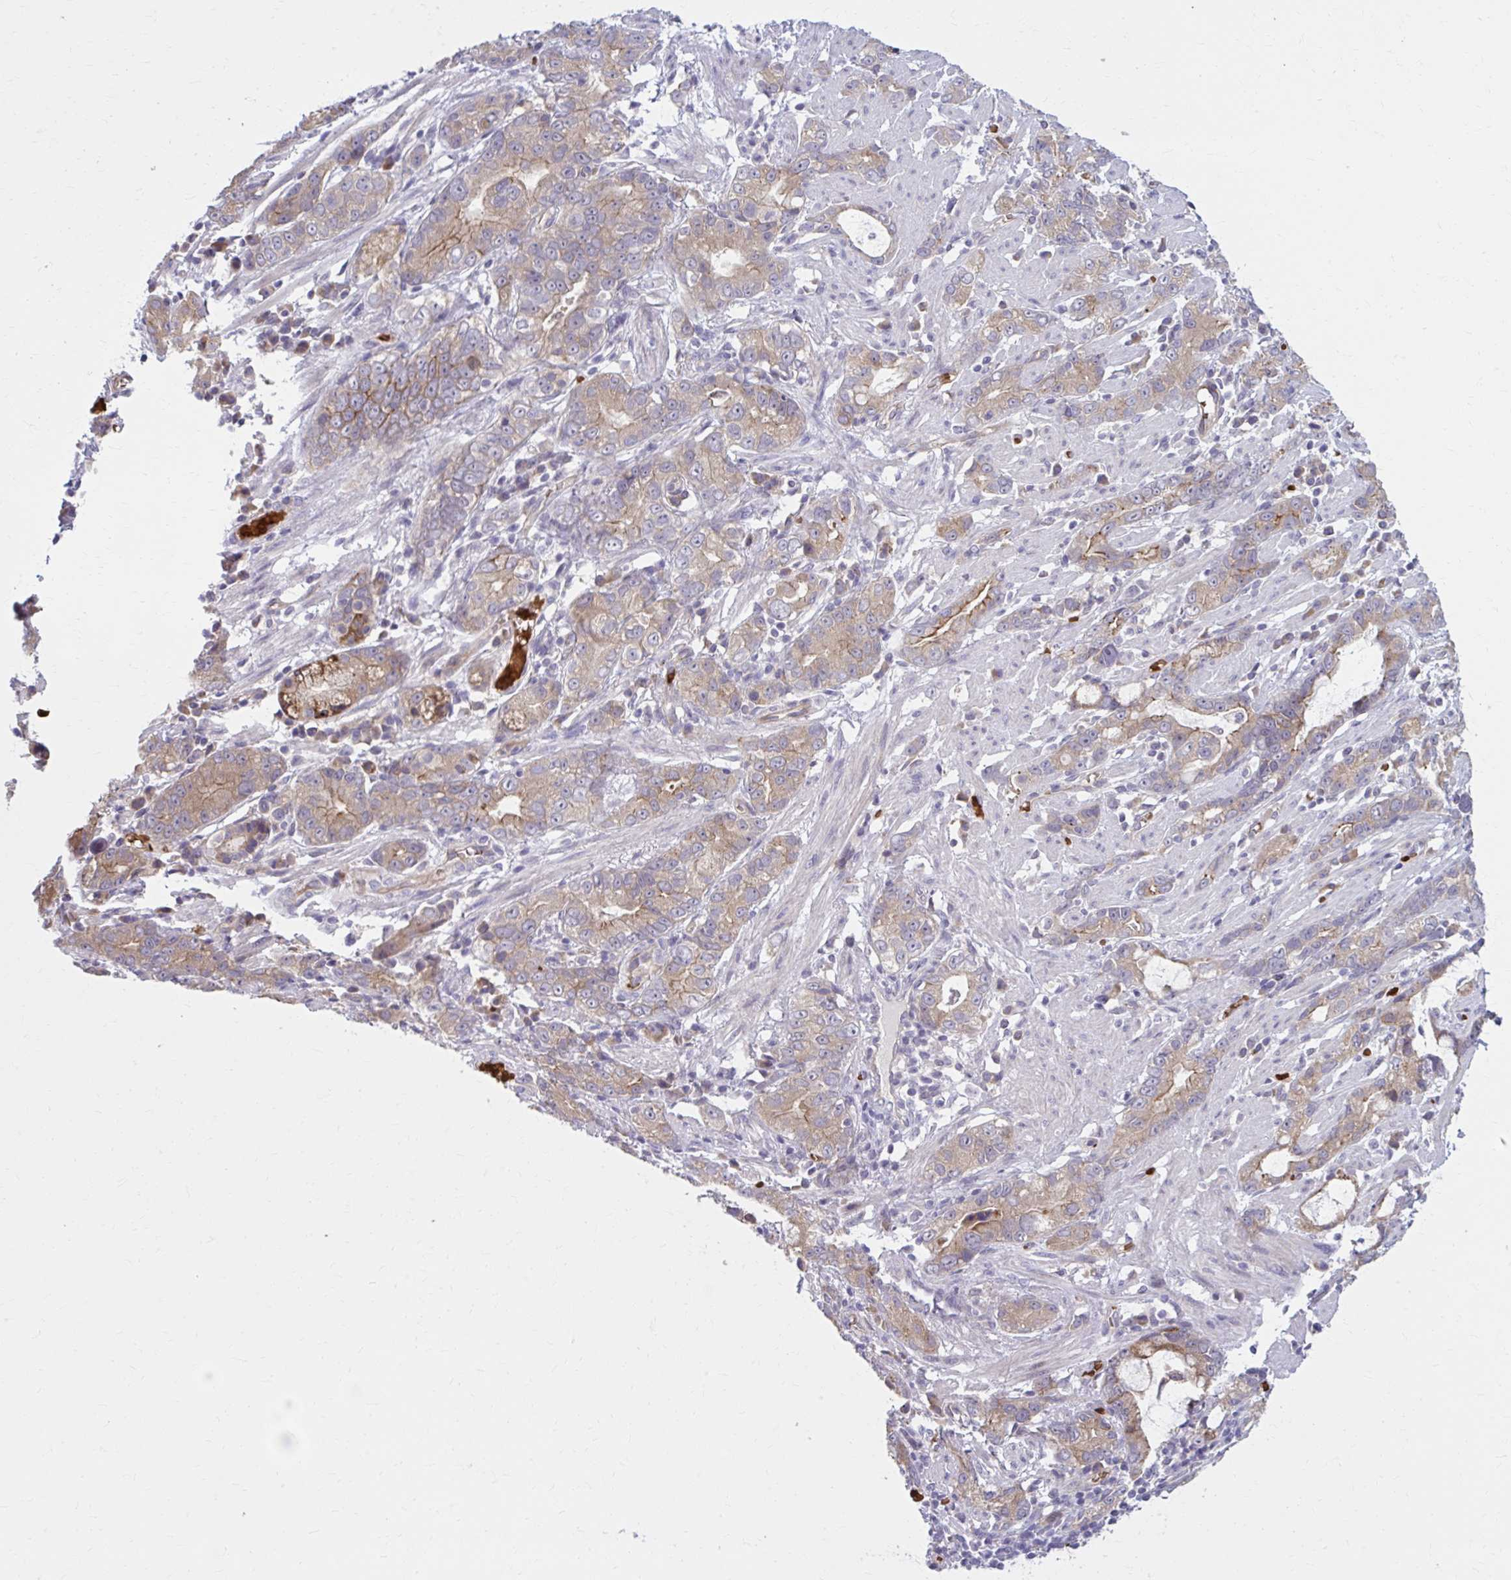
{"staining": {"intensity": "moderate", "quantity": "25%-75%", "location": "cytoplasmic/membranous"}, "tissue": "stomach cancer", "cell_type": "Tumor cells", "image_type": "cancer", "snomed": [{"axis": "morphology", "description": "Adenocarcinoma, NOS"}, {"axis": "topography", "description": "Stomach"}], "caption": "This histopathology image exhibits immunohistochemistry (IHC) staining of stomach adenocarcinoma, with medium moderate cytoplasmic/membranous positivity in about 25%-75% of tumor cells.", "gene": "SNF8", "patient": {"sex": "male", "age": 55}}